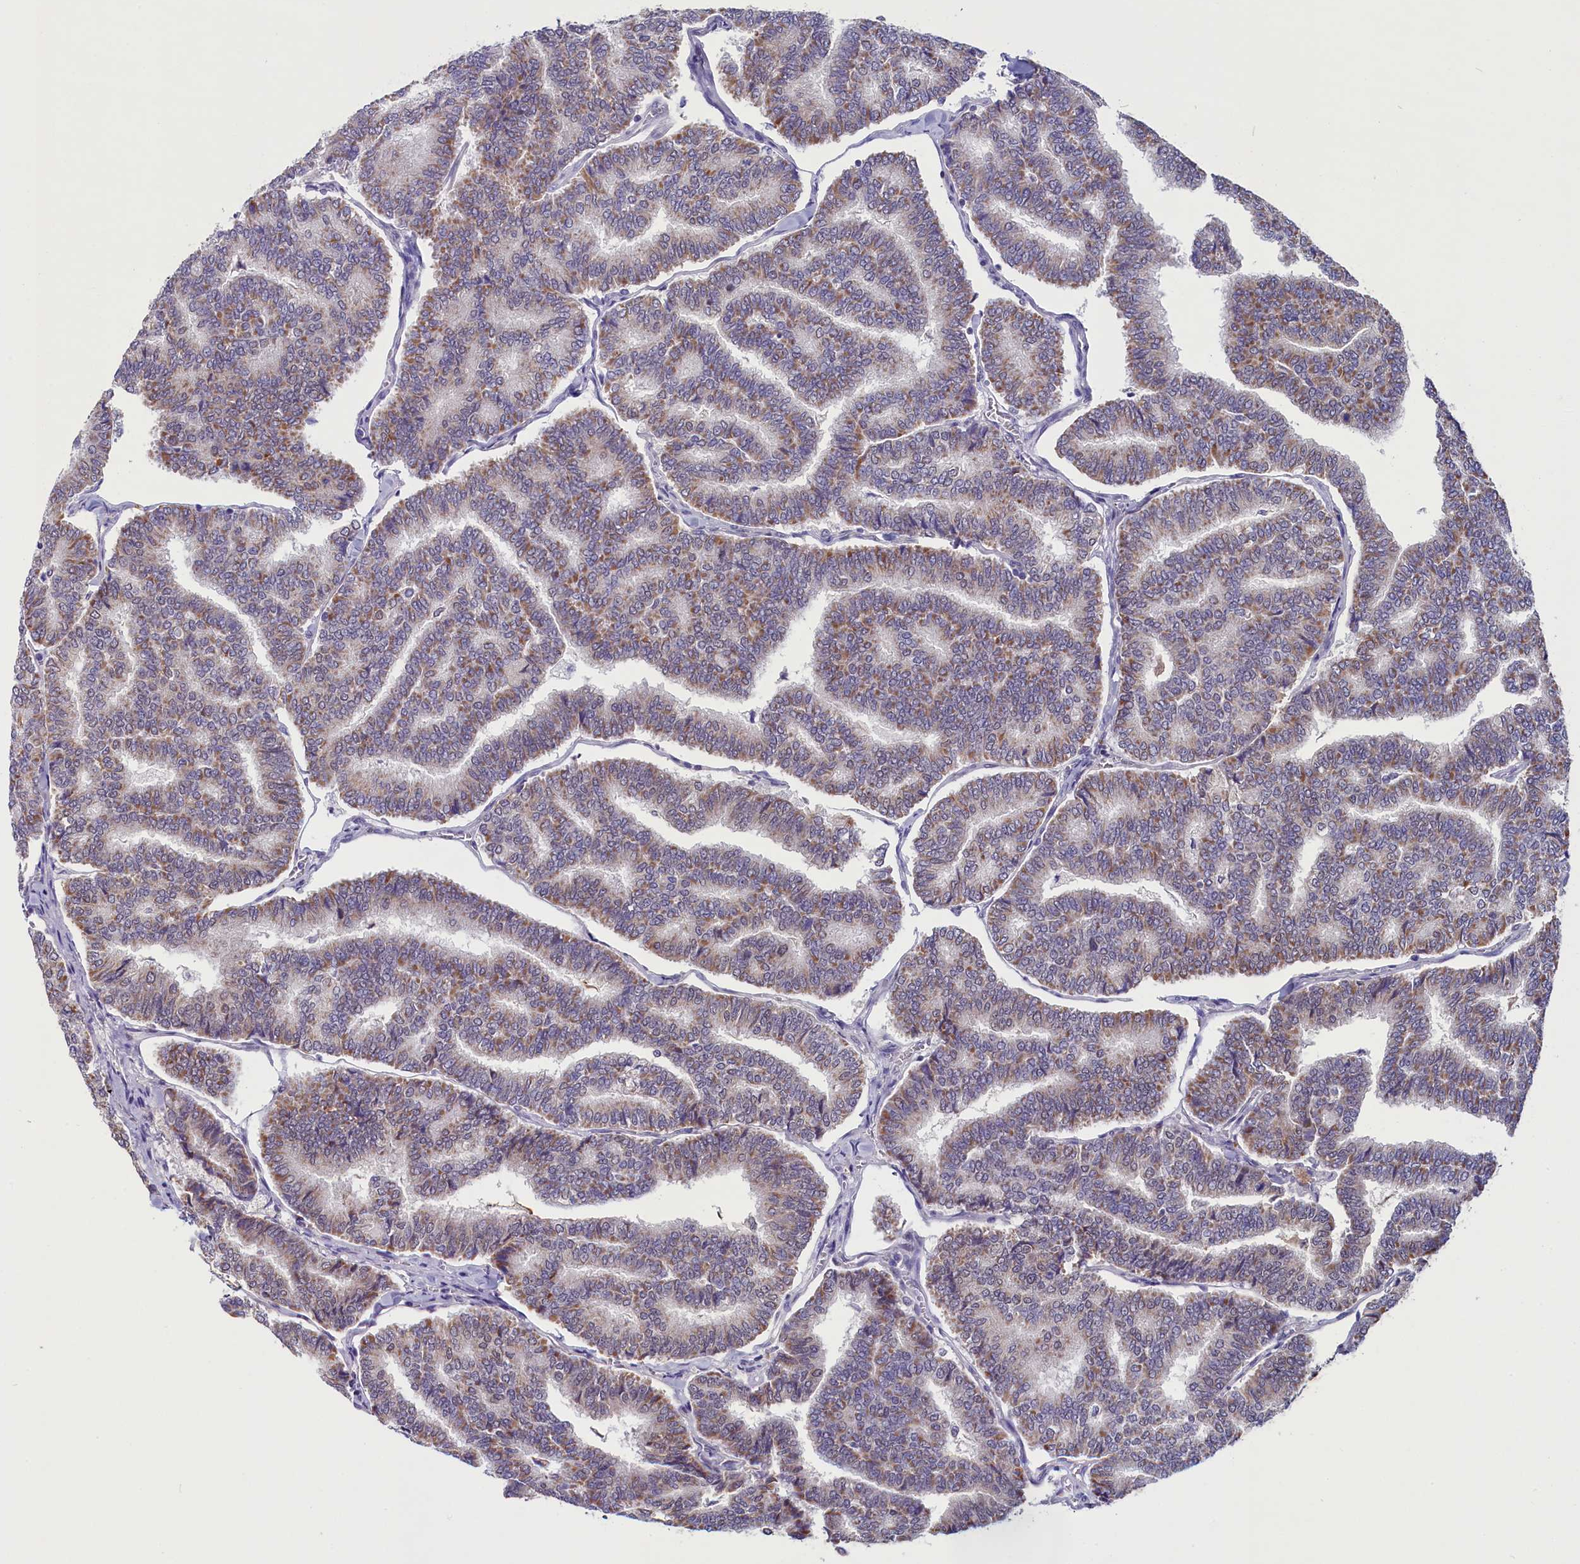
{"staining": {"intensity": "moderate", "quantity": ">75%", "location": "cytoplasmic/membranous"}, "tissue": "thyroid cancer", "cell_type": "Tumor cells", "image_type": "cancer", "snomed": [{"axis": "morphology", "description": "Papillary adenocarcinoma, NOS"}, {"axis": "topography", "description": "Thyroid gland"}], "caption": "Brown immunohistochemical staining in human thyroid cancer (papillary adenocarcinoma) reveals moderate cytoplasmic/membranous expression in about >75% of tumor cells.", "gene": "SCD5", "patient": {"sex": "female", "age": 35}}